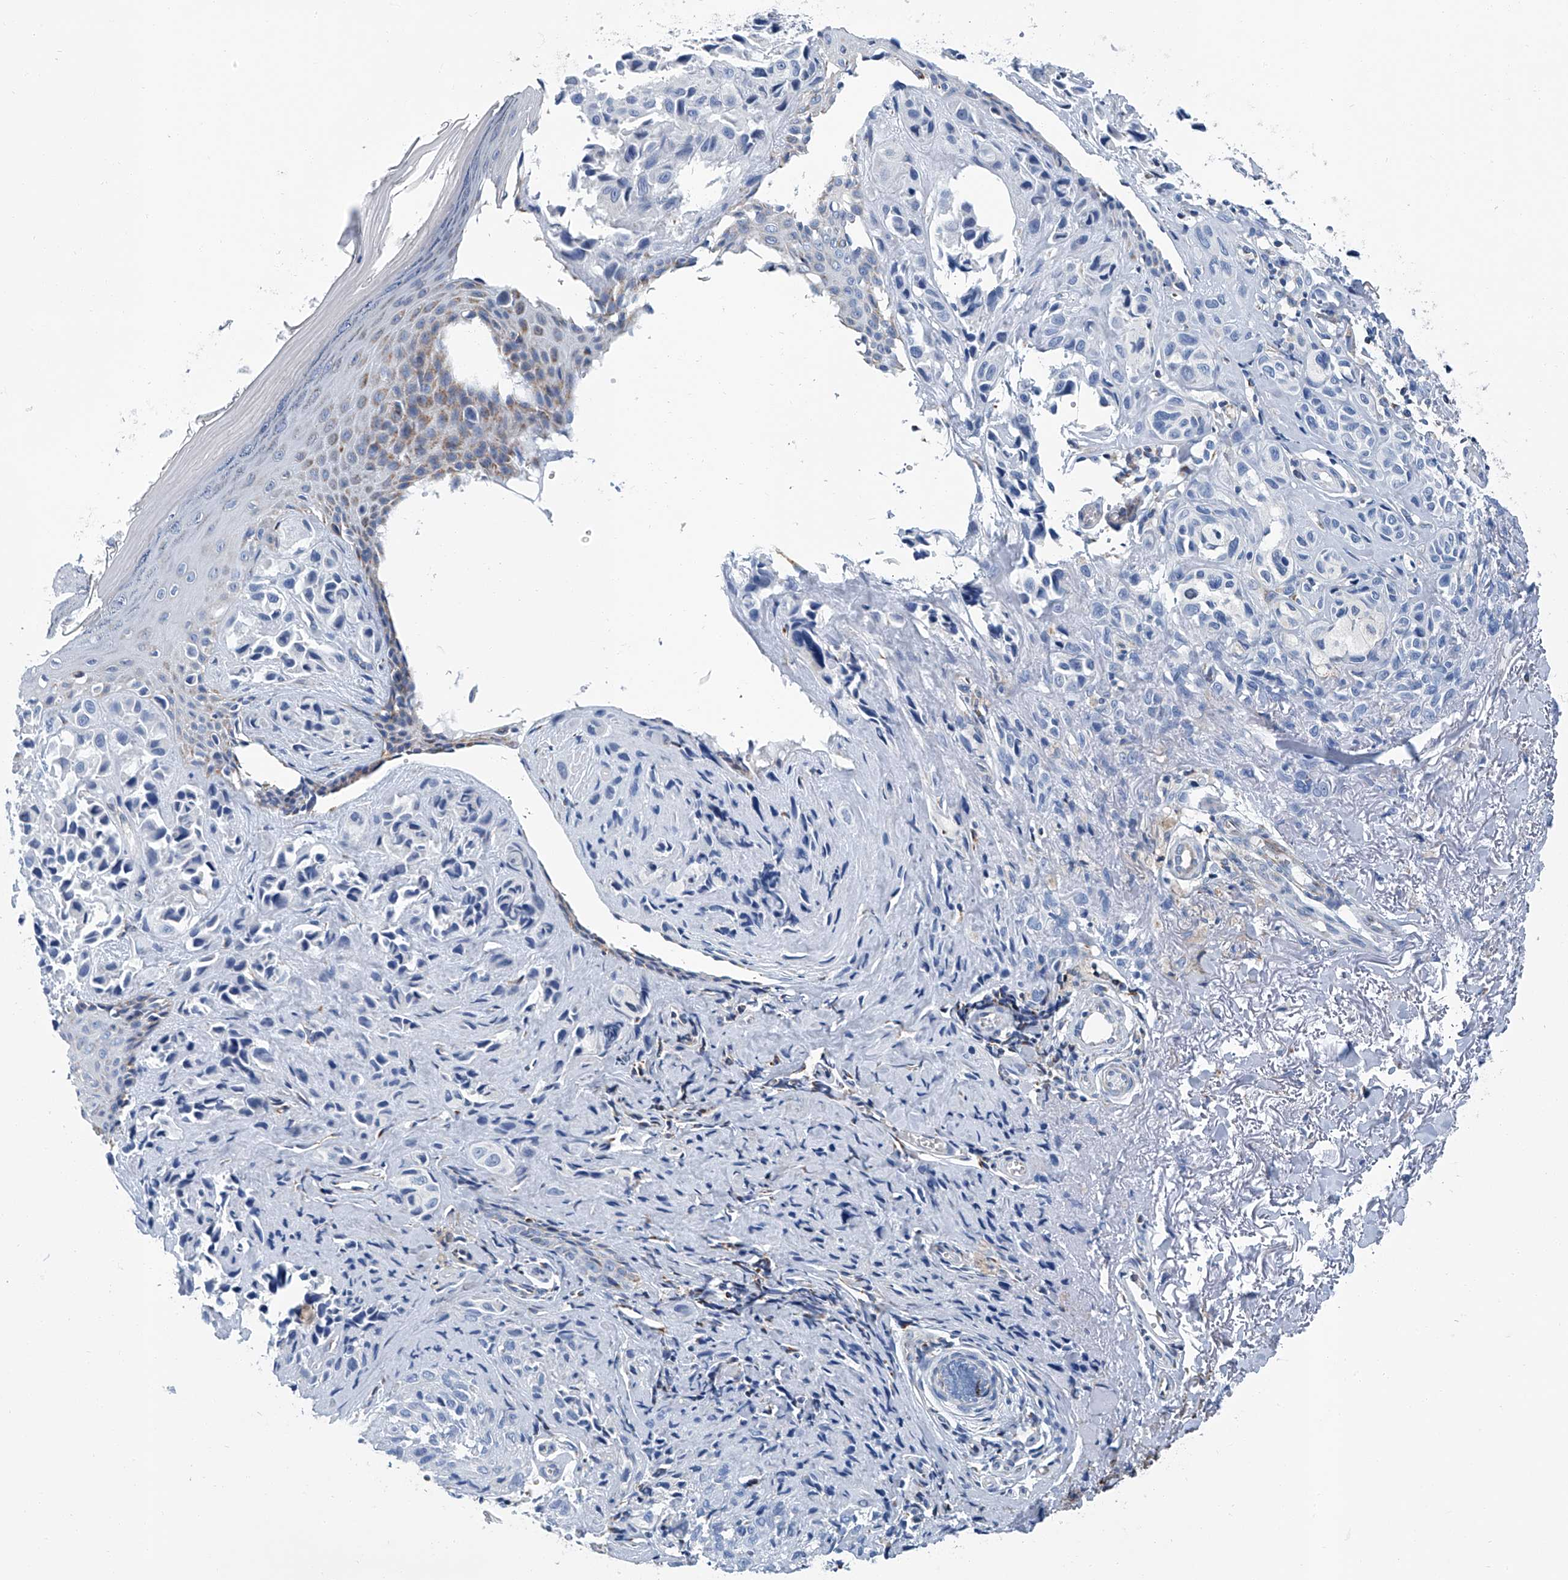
{"staining": {"intensity": "negative", "quantity": "none", "location": "none"}, "tissue": "melanoma", "cell_type": "Tumor cells", "image_type": "cancer", "snomed": [{"axis": "morphology", "description": "Malignant melanoma, NOS"}, {"axis": "topography", "description": "Skin"}], "caption": "High power microscopy image of an immunohistochemistry (IHC) photomicrograph of malignant melanoma, revealing no significant staining in tumor cells. (DAB (3,3'-diaminobenzidine) IHC, high magnification).", "gene": "MT-ND1", "patient": {"sex": "female", "age": 58}}